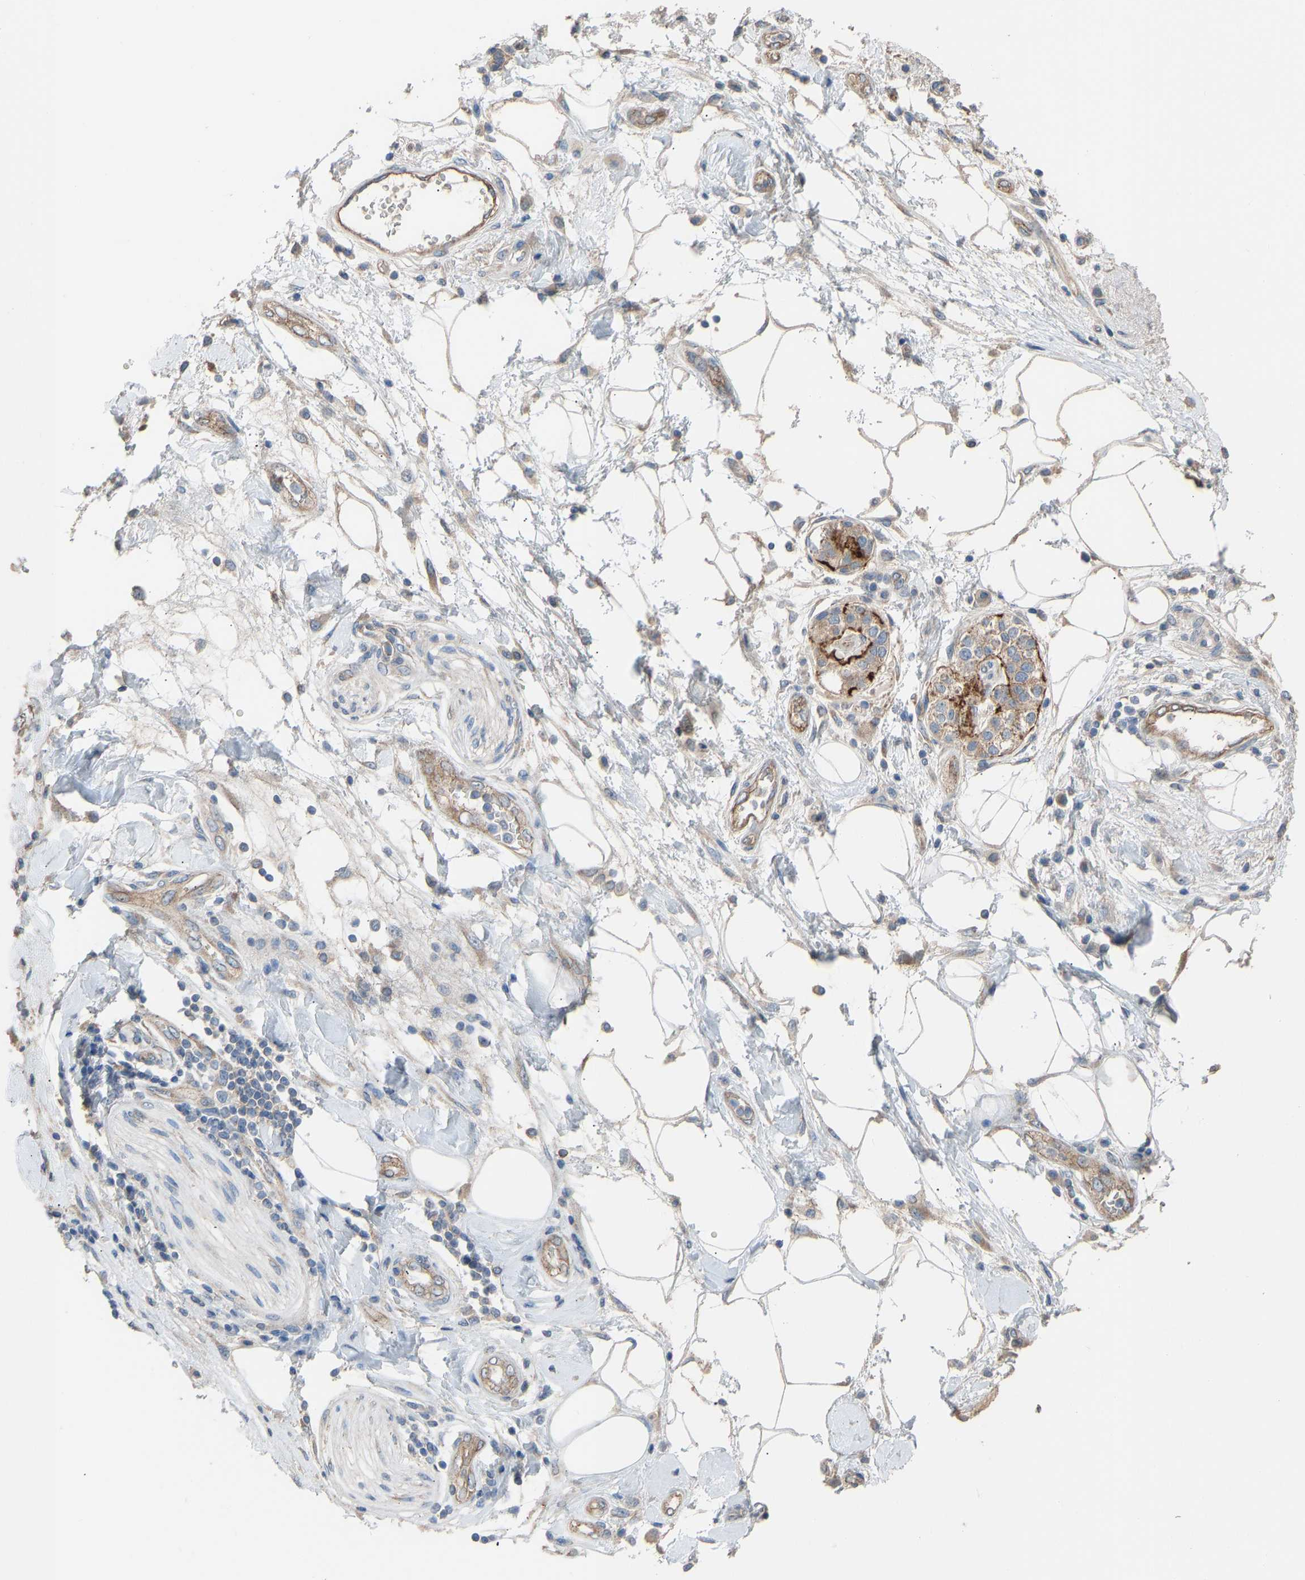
{"staining": {"intensity": "weak", "quantity": ">75%", "location": "cytoplasmic/membranous"}, "tissue": "adipose tissue", "cell_type": "Adipocytes", "image_type": "normal", "snomed": [{"axis": "morphology", "description": "Normal tissue, NOS"}, {"axis": "morphology", "description": "Adenocarcinoma, NOS"}, {"axis": "topography", "description": "Duodenum"}, {"axis": "topography", "description": "Peripheral nerve tissue"}], "caption": "Adipocytes reveal low levels of weak cytoplasmic/membranous staining in approximately >75% of cells in normal adipose tissue. The staining was performed using DAB, with brown indicating positive protein expression. Nuclei are stained blue with hematoxylin.", "gene": "TGFBR3", "patient": {"sex": "female", "age": 60}}